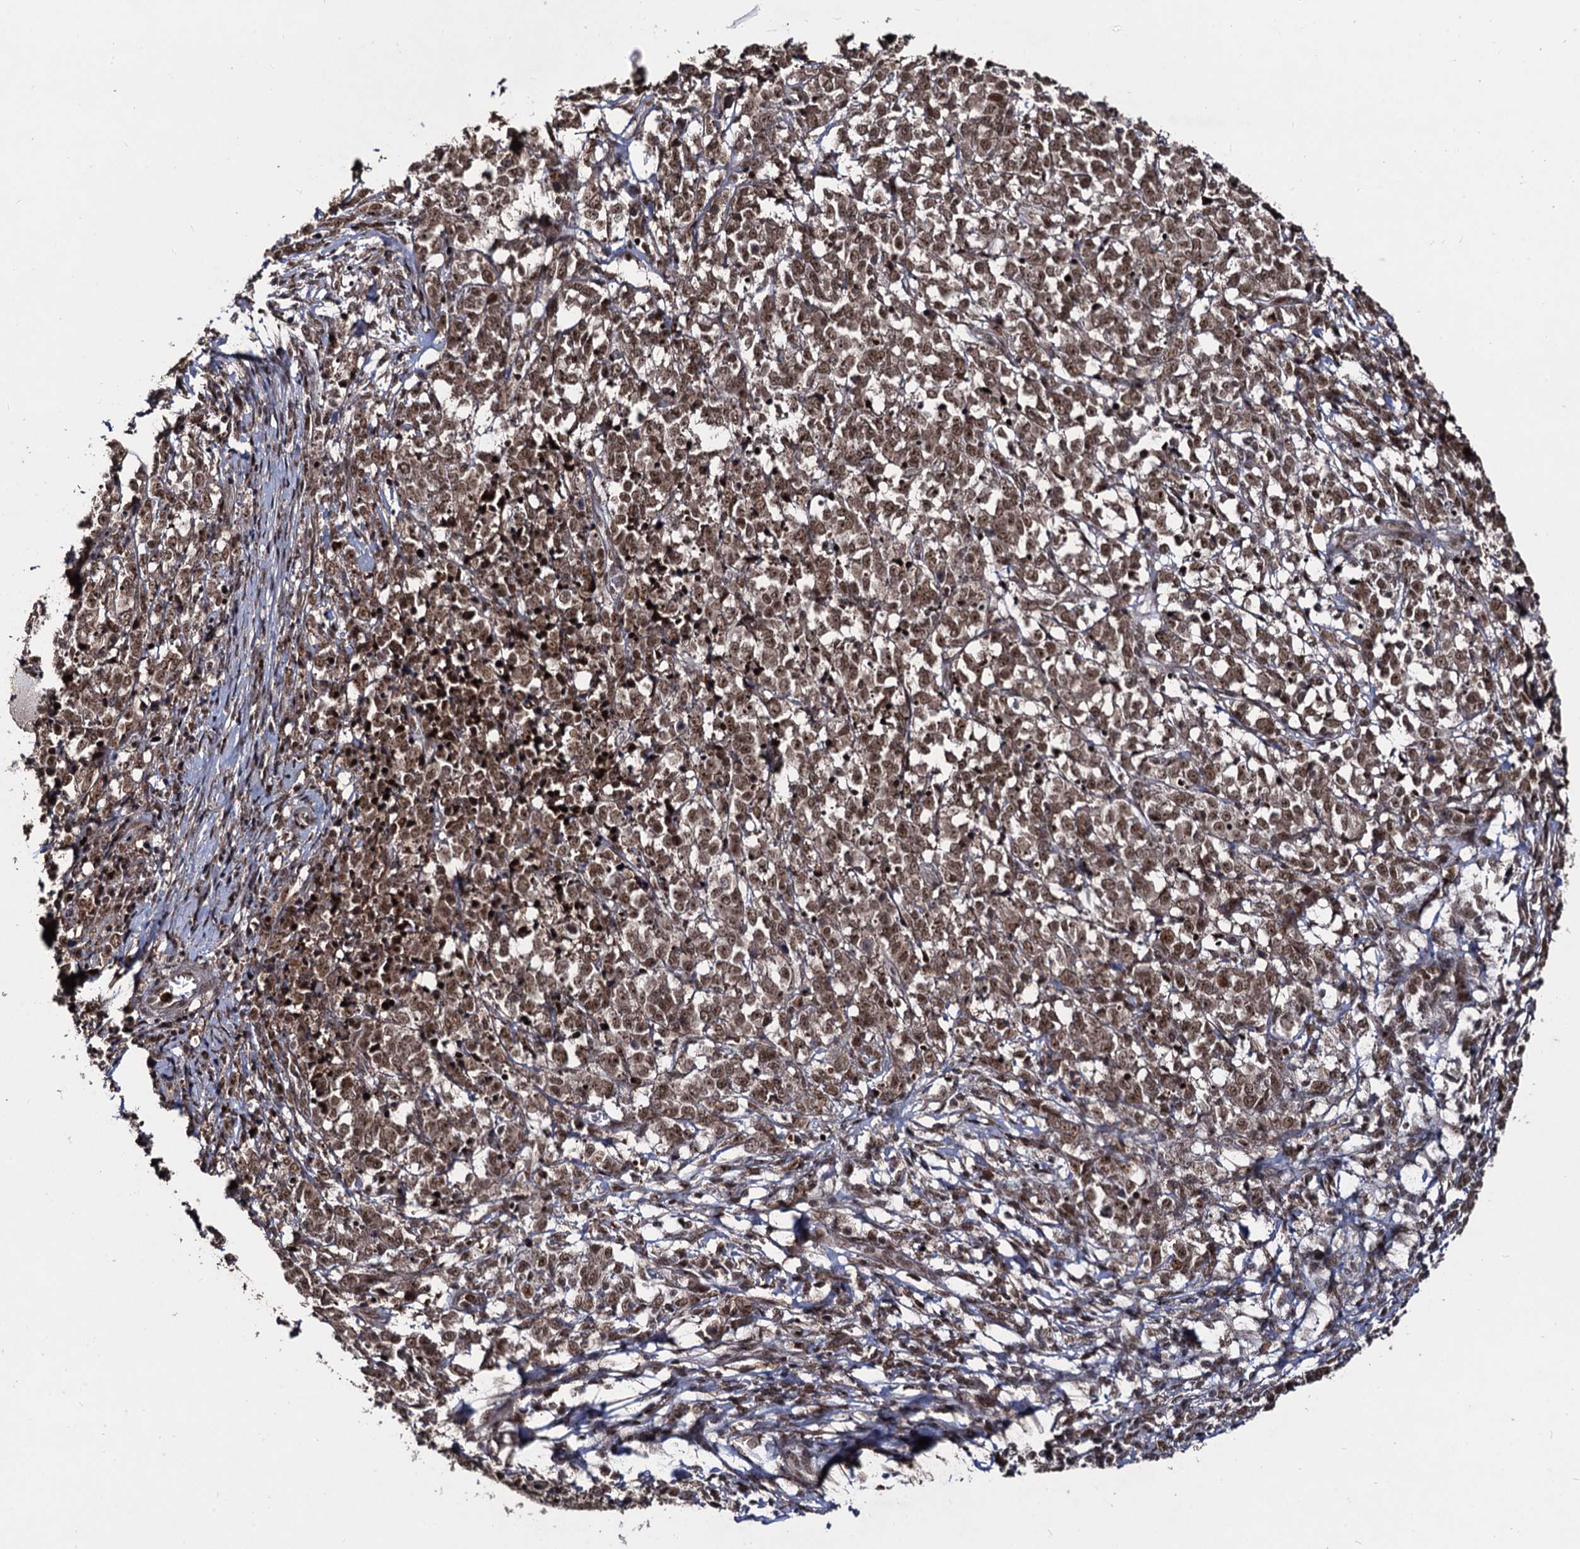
{"staining": {"intensity": "moderate", "quantity": ">75%", "location": "cytoplasmic/membranous,nuclear"}, "tissue": "melanoma", "cell_type": "Tumor cells", "image_type": "cancer", "snomed": [{"axis": "morphology", "description": "Malignant melanoma, NOS"}, {"axis": "topography", "description": "Skin"}], "caption": "DAB immunohistochemical staining of melanoma shows moderate cytoplasmic/membranous and nuclear protein expression in approximately >75% of tumor cells.", "gene": "SFSWAP", "patient": {"sex": "female", "age": 72}}